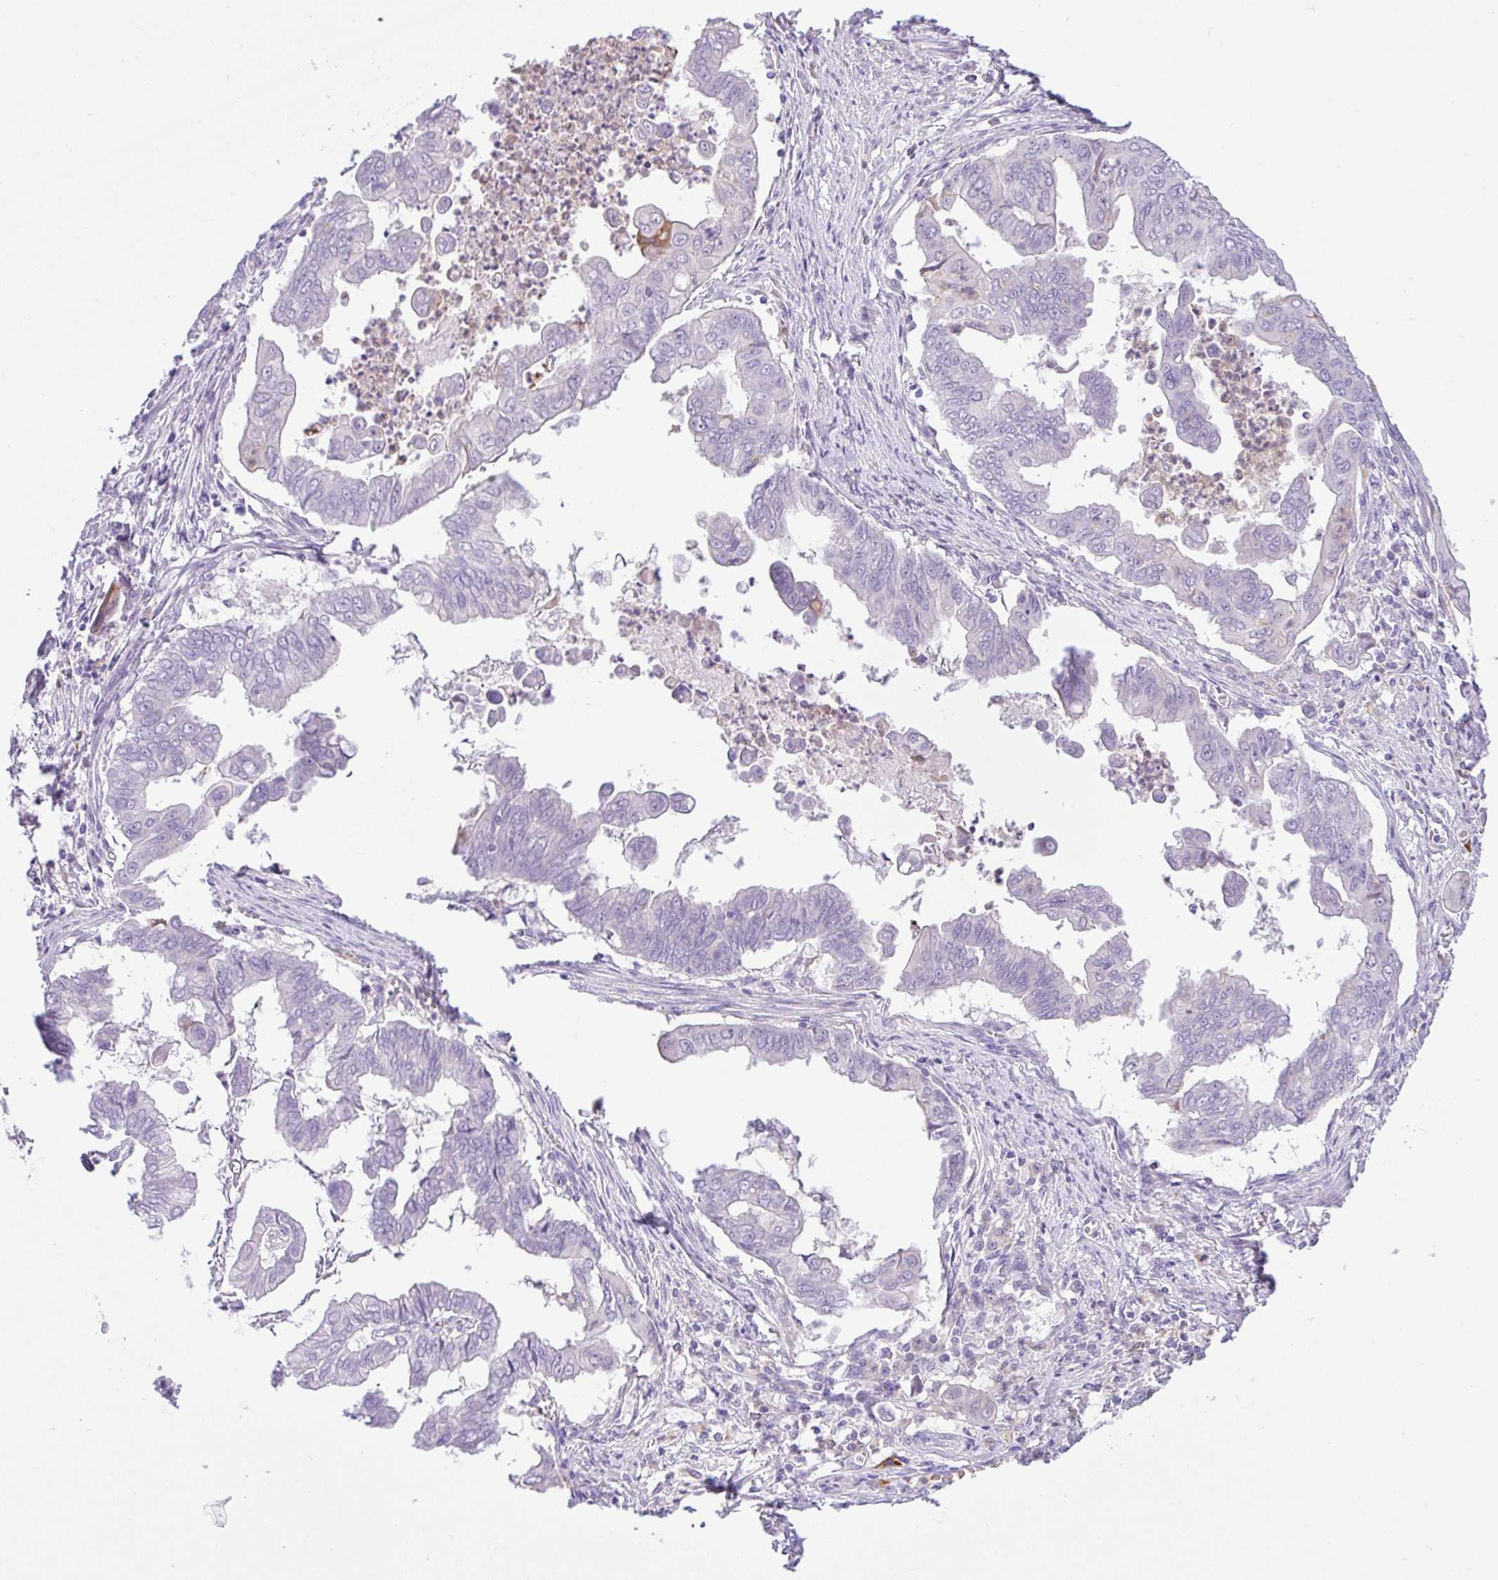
{"staining": {"intensity": "negative", "quantity": "none", "location": "none"}, "tissue": "stomach cancer", "cell_type": "Tumor cells", "image_type": "cancer", "snomed": [{"axis": "morphology", "description": "Adenocarcinoma, NOS"}, {"axis": "topography", "description": "Stomach, upper"}], "caption": "A high-resolution micrograph shows immunohistochemistry (IHC) staining of stomach cancer (adenocarcinoma), which exhibits no significant positivity in tumor cells.", "gene": "NCF1", "patient": {"sex": "male", "age": 80}}